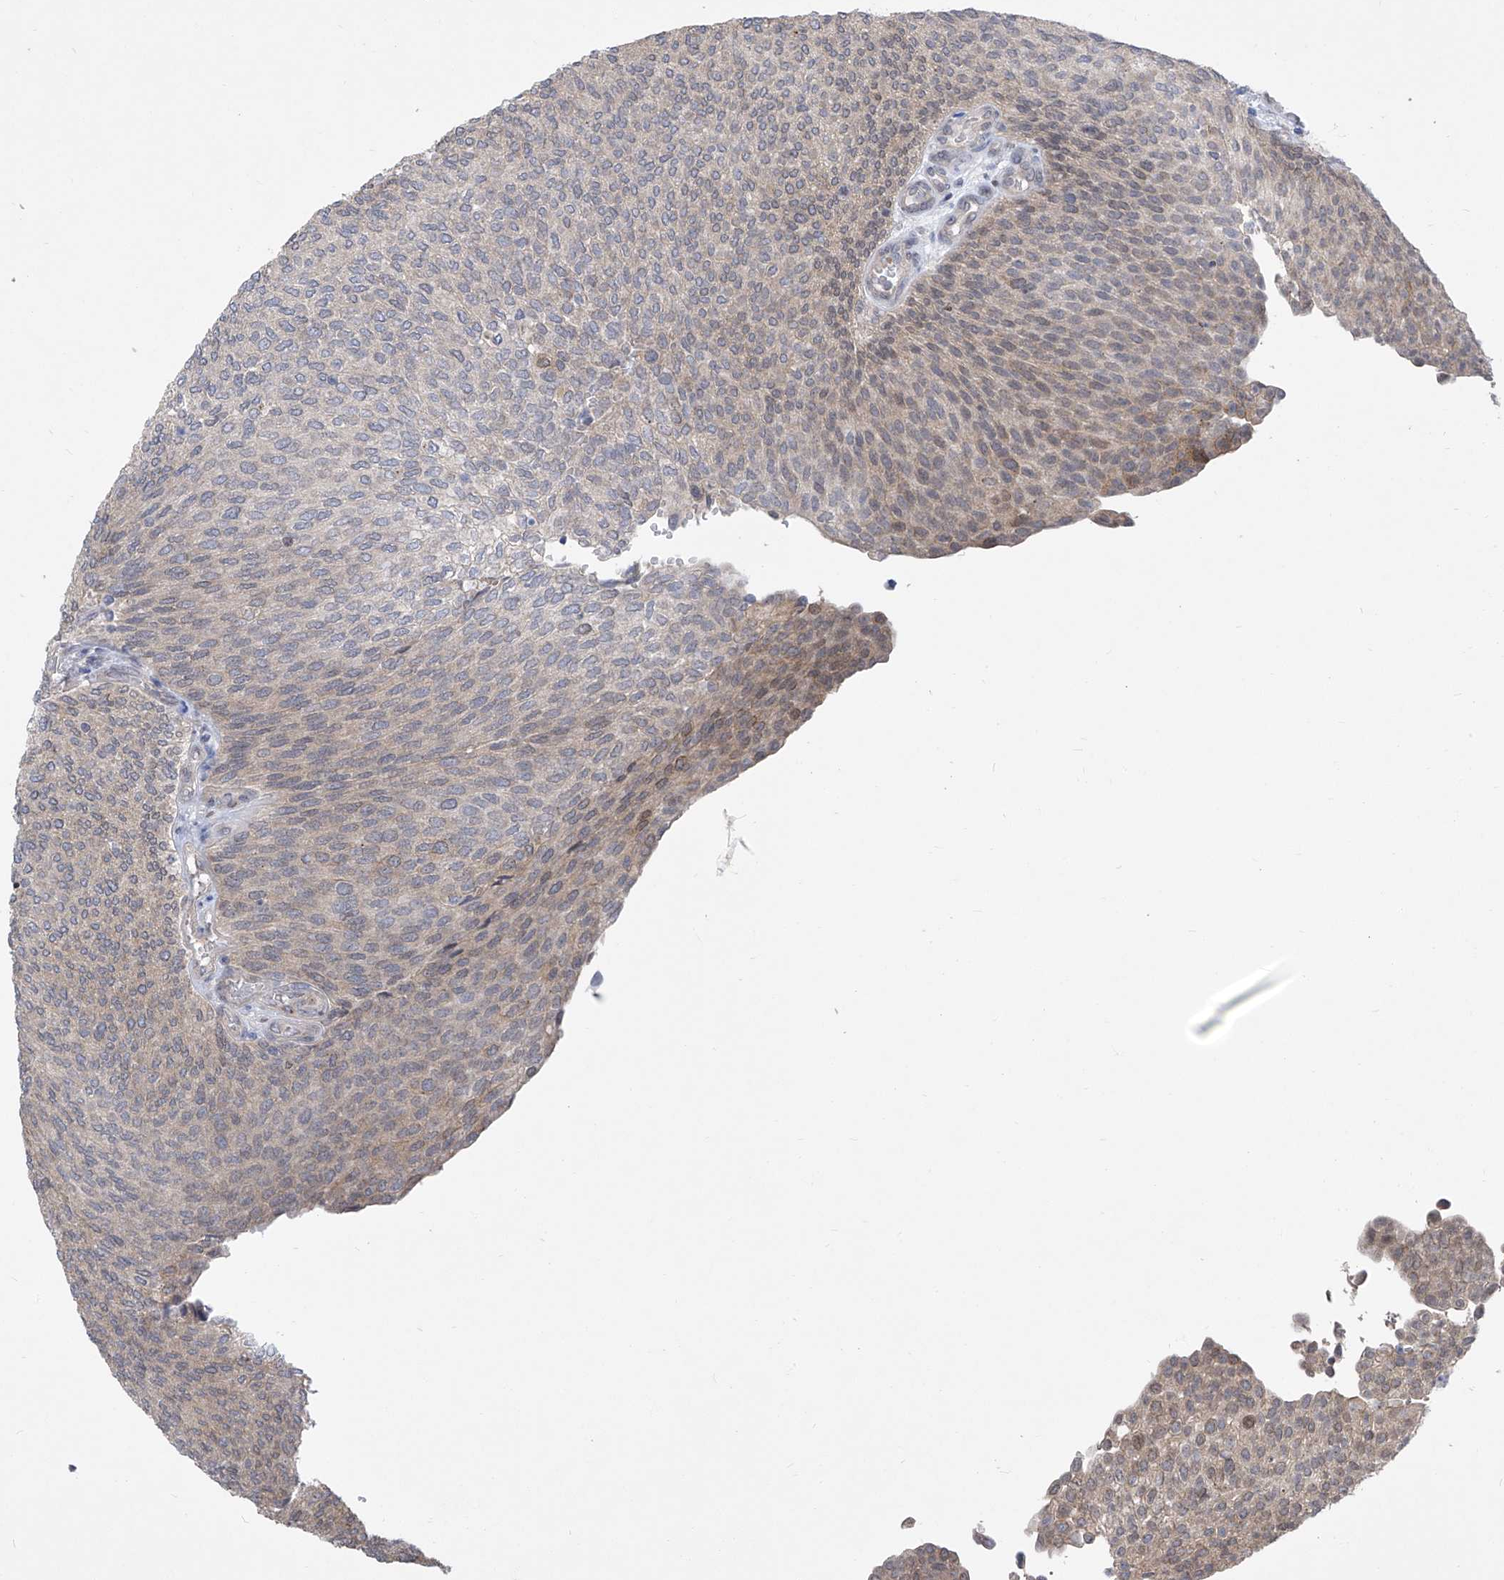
{"staining": {"intensity": "weak", "quantity": "25%-75%", "location": "cytoplasmic/membranous"}, "tissue": "urothelial cancer", "cell_type": "Tumor cells", "image_type": "cancer", "snomed": [{"axis": "morphology", "description": "Urothelial carcinoma, Low grade"}, {"axis": "topography", "description": "Urinary bladder"}], "caption": "High-magnification brightfield microscopy of urothelial cancer stained with DAB (brown) and counterstained with hematoxylin (blue). tumor cells exhibit weak cytoplasmic/membranous staining is appreciated in approximately25%-75% of cells. (DAB = brown stain, brightfield microscopy at high magnification).", "gene": "CETN2", "patient": {"sex": "female", "age": 79}}